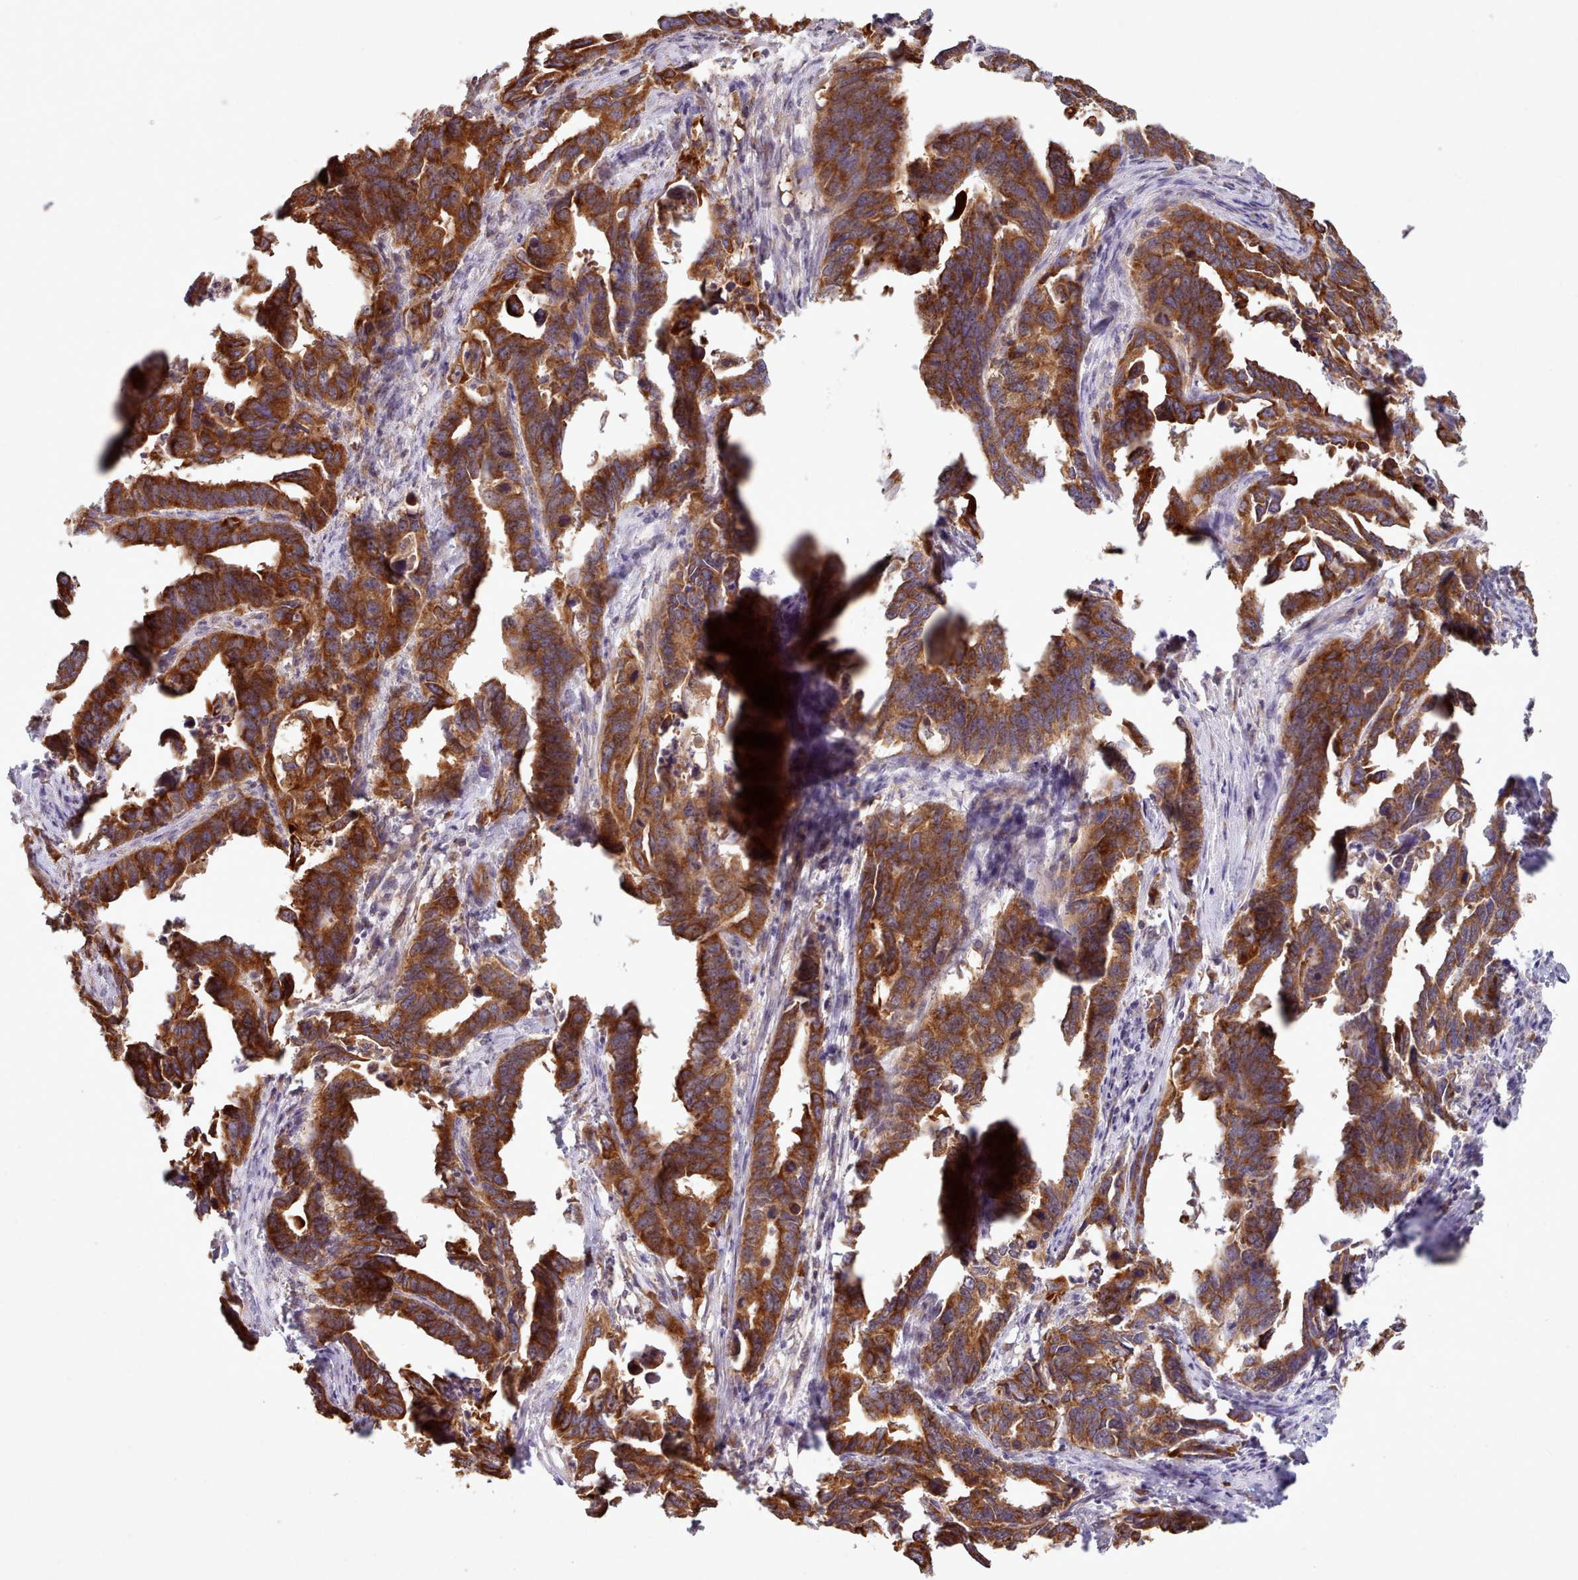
{"staining": {"intensity": "strong", "quantity": ">75%", "location": "cytoplasmic/membranous"}, "tissue": "endometrial cancer", "cell_type": "Tumor cells", "image_type": "cancer", "snomed": [{"axis": "morphology", "description": "Adenocarcinoma, NOS"}, {"axis": "topography", "description": "Endometrium"}], "caption": "An image showing strong cytoplasmic/membranous staining in approximately >75% of tumor cells in endometrial cancer (adenocarcinoma), as visualized by brown immunohistochemical staining.", "gene": "CRYBG1", "patient": {"sex": "female", "age": 65}}